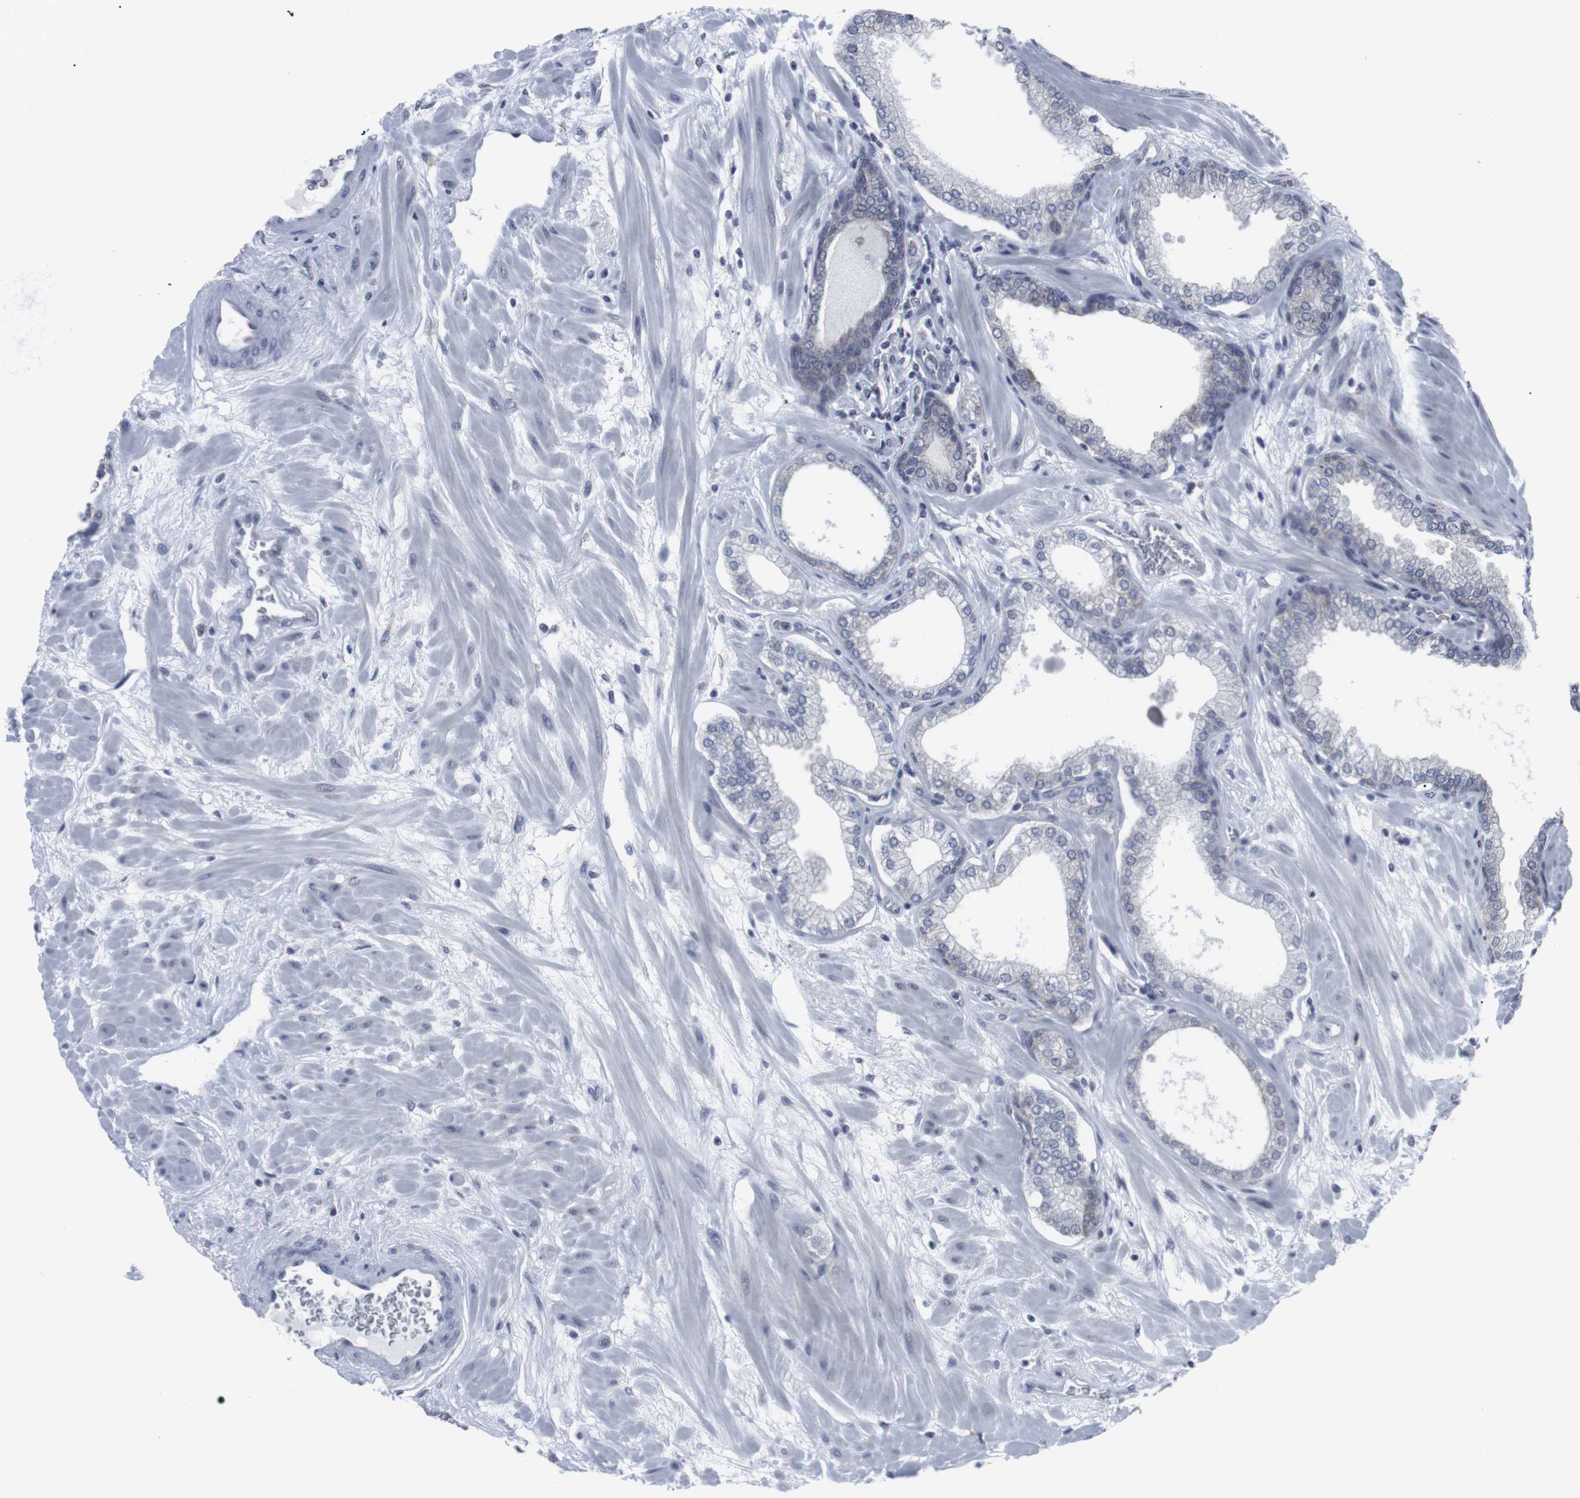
{"staining": {"intensity": "negative", "quantity": "none", "location": "none"}, "tissue": "prostate", "cell_type": "Glandular cells", "image_type": "normal", "snomed": [{"axis": "morphology", "description": "Normal tissue, NOS"}, {"axis": "morphology", "description": "Urothelial carcinoma, Low grade"}, {"axis": "topography", "description": "Urinary bladder"}, {"axis": "topography", "description": "Prostate"}], "caption": "This micrograph is of unremarkable prostate stained with immunohistochemistry (IHC) to label a protein in brown with the nuclei are counter-stained blue. There is no expression in glandular cells. (DAB immunohistochemistry with hematoxylin counter stain).", "gene": "GEMIN2", "patient": {"sex": "male", "age": 60}}